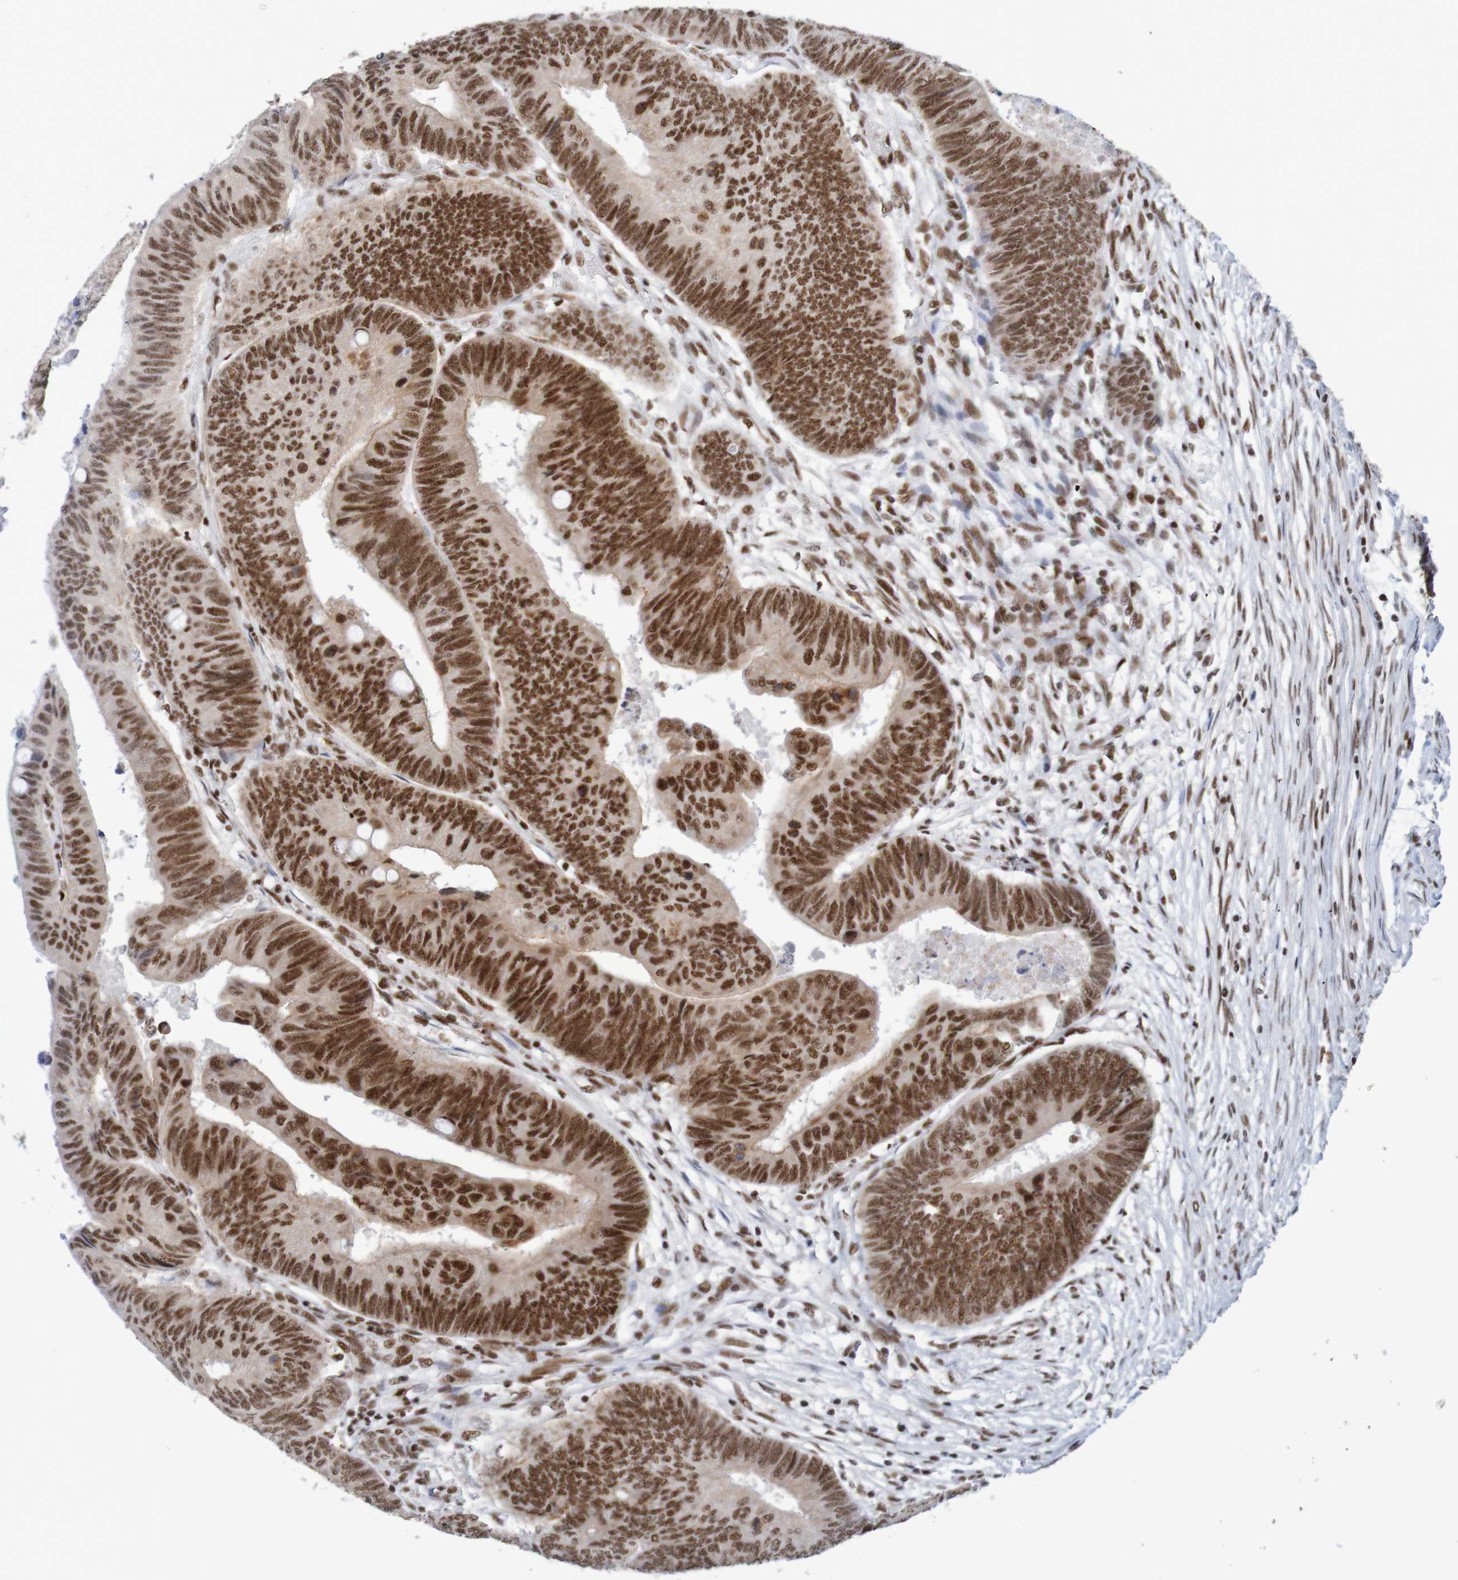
{"staining": {"intensity": "strong", "quantity": ">75%", "location": "nuclear"}, "tissue": "colorectal cancer", "cell_type": "Tumor cells", "image_type": "cancer", "snomed": [{"axis": "morphology", "description": "Normal tissue, NOS"}, {"axis": "morphology", "description": "Adenocarcinoma, NOS"}, {"axis": "topography", "description": "Rectum"}, {"axis": "topography", "description": "Peripheral nerve tissue"}], "caption": "Protein staining reveals strong nuclear expression in approximately >75% of tumor cells in colorectal cancer.", "gene": "THRAP3", "patient": {"sex": "male", "age": 92}}